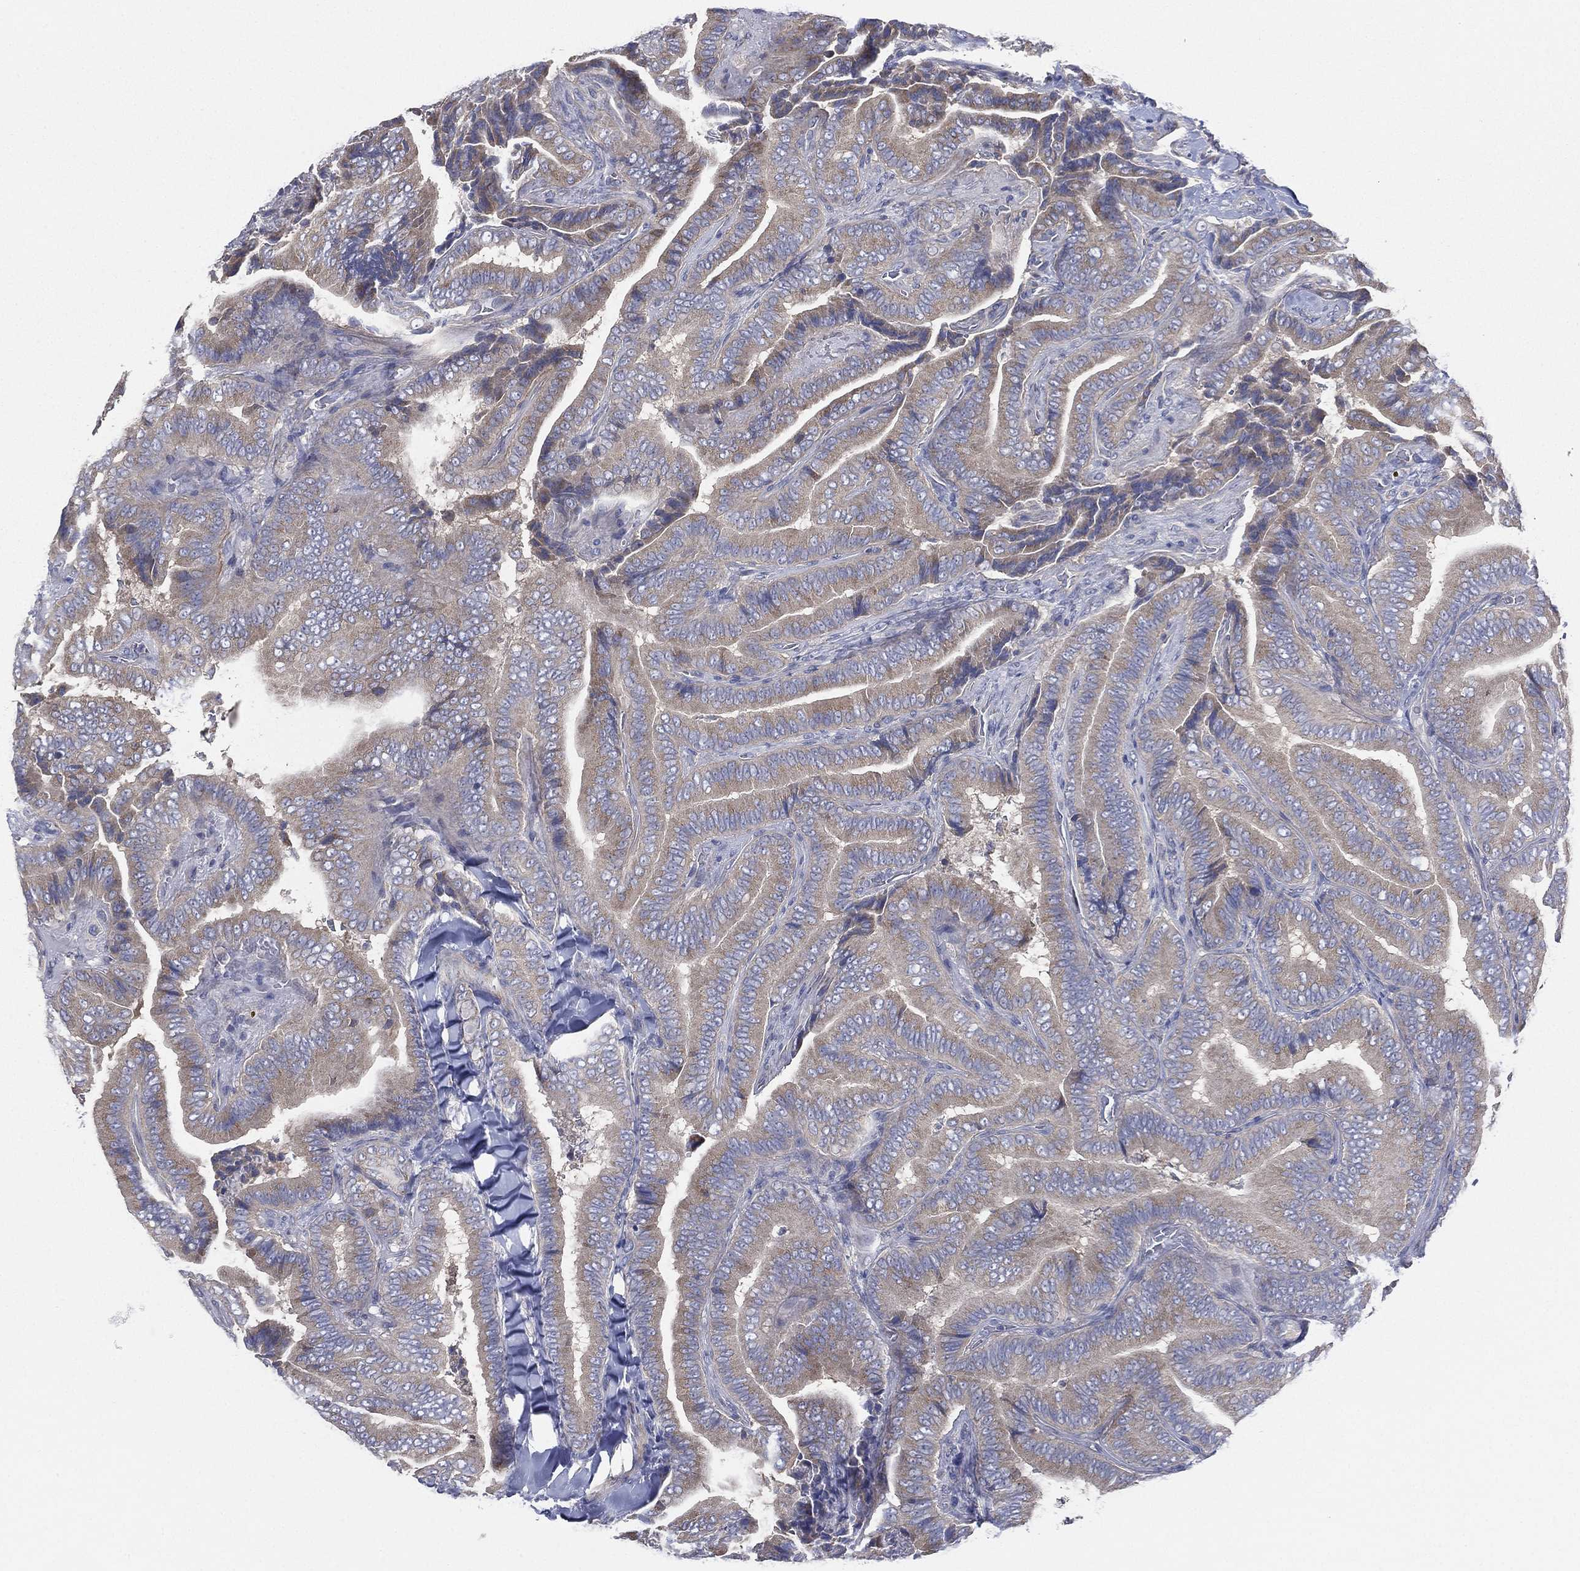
{"staining": {"intensity": "weak", "quantity": "25%-75%", "location": "cytoplasmic/membranous"}, "tissue": "thyroid cancer", "cell_type": "Tumor cells", "image_type": "cancer", "snomed": [{"axis": "morphology", "description": "Papillary adenocarcinoma, NOS"}, {"axis": "topography", "description": "Thyroid gland"}], "caption": "An image showing weak cytoplasmic/membranous expression in about 25%-75% of tumor cells in thyroid papillary adenocarcinoma, as visualized by brown immunohistochemical staining.", "gene": "ATP8A2", "patient": {"sex": "male", "age": 61}}